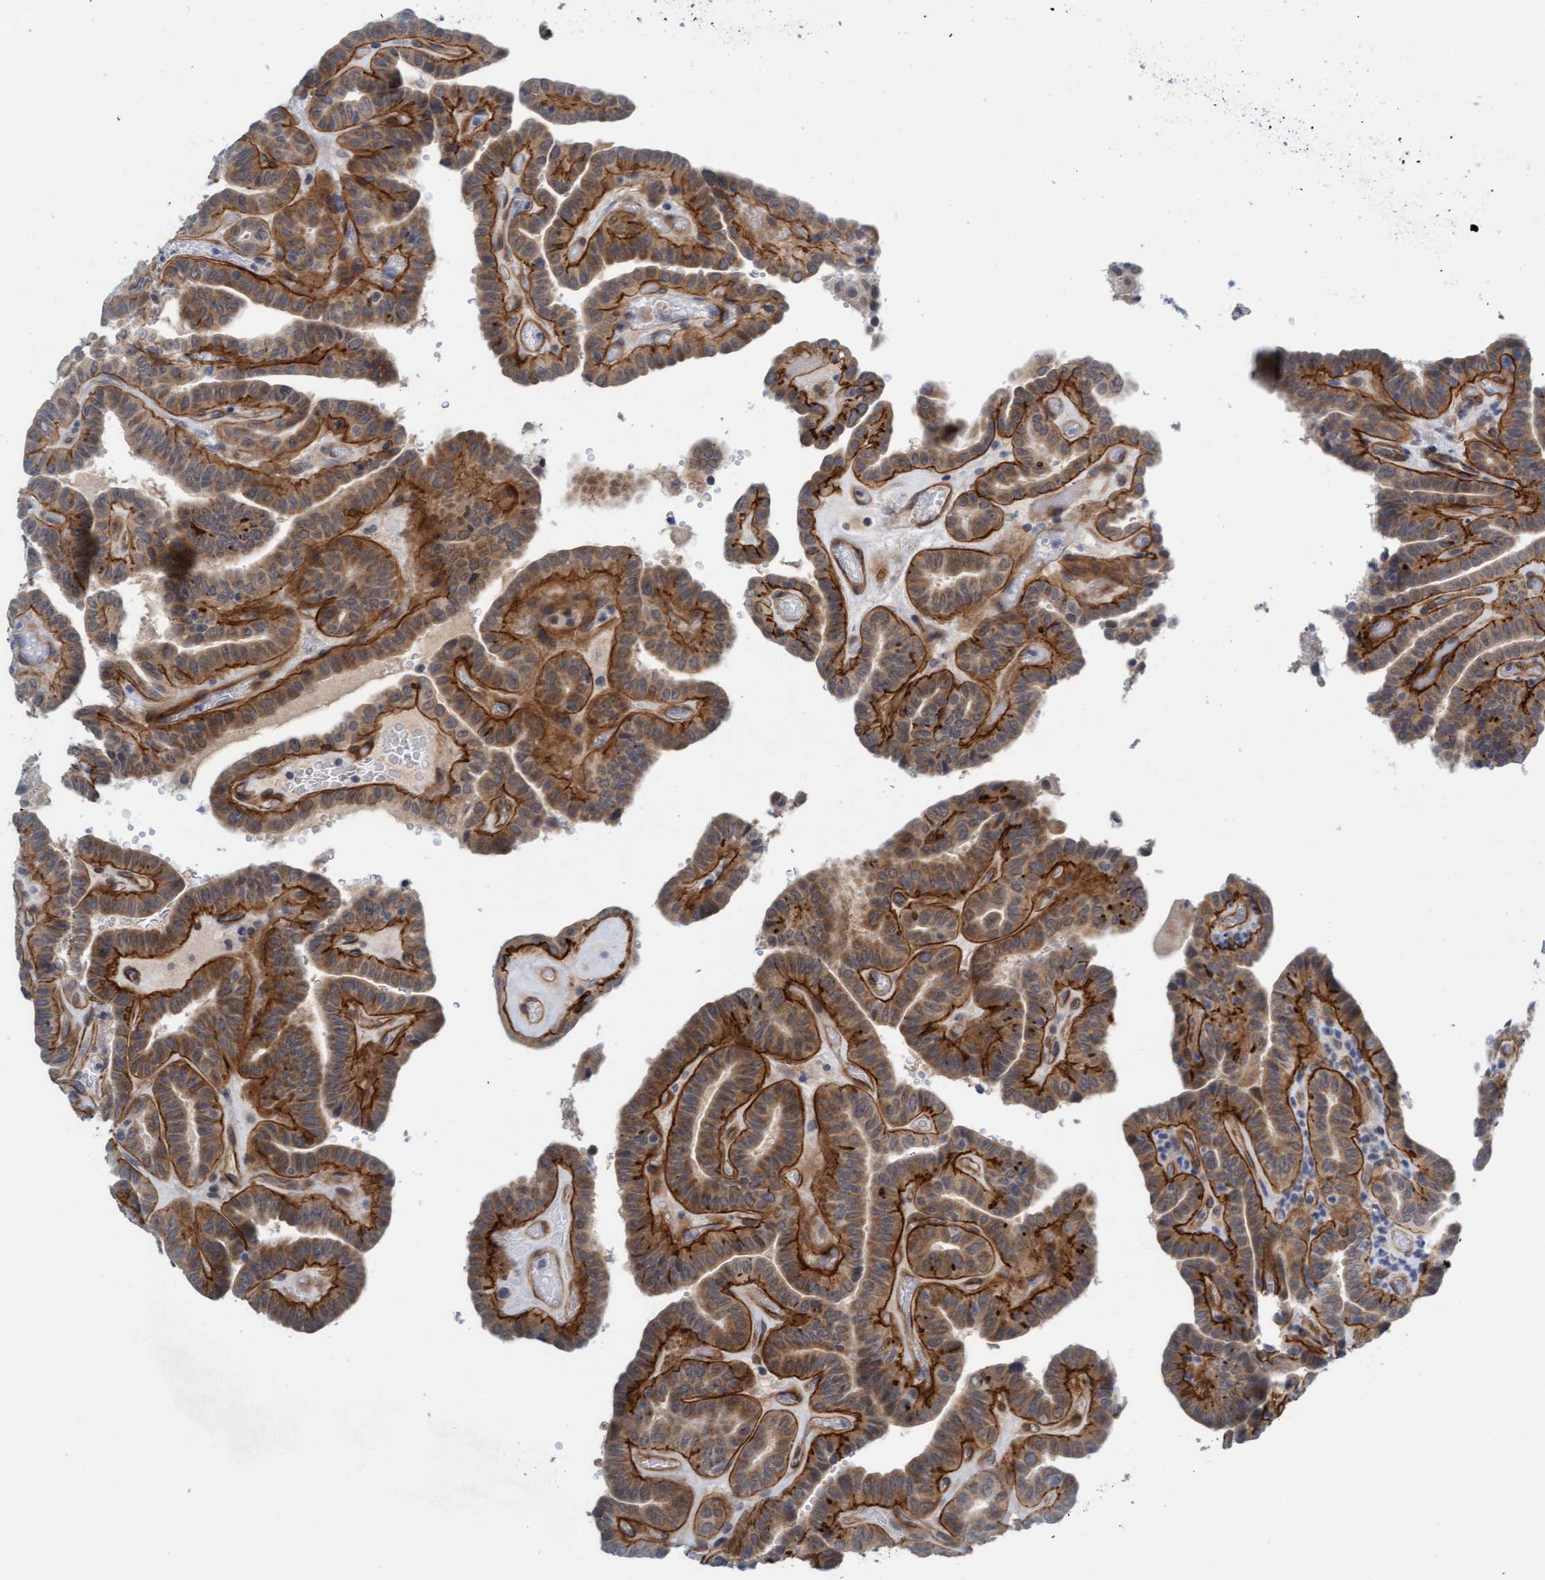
{"staining": {"intensity": "strong", "quantity": ">75%", "location": "cytoplasmic/membranous"}, "tissue": "thyroid cancer", "cell_type": "Tumor cells", "image_type": "cancer", "snomed": [{"axis": "morphology", "description": "Papillary adenocarcinoma, NOS"}, {"axis": "topography", "description": "Thyroid gland"}], "caption": "Immunohistochemical staining of human thyroid cancer reveals high levels of strong cytoplasmic/membranous protein positivity in approximately >75% of tumor cells. (Brightfield microscopy of DAB IHC at high magnification).", "gene": "TSTD2", "patient": {"sex": "male", "age": 77}}